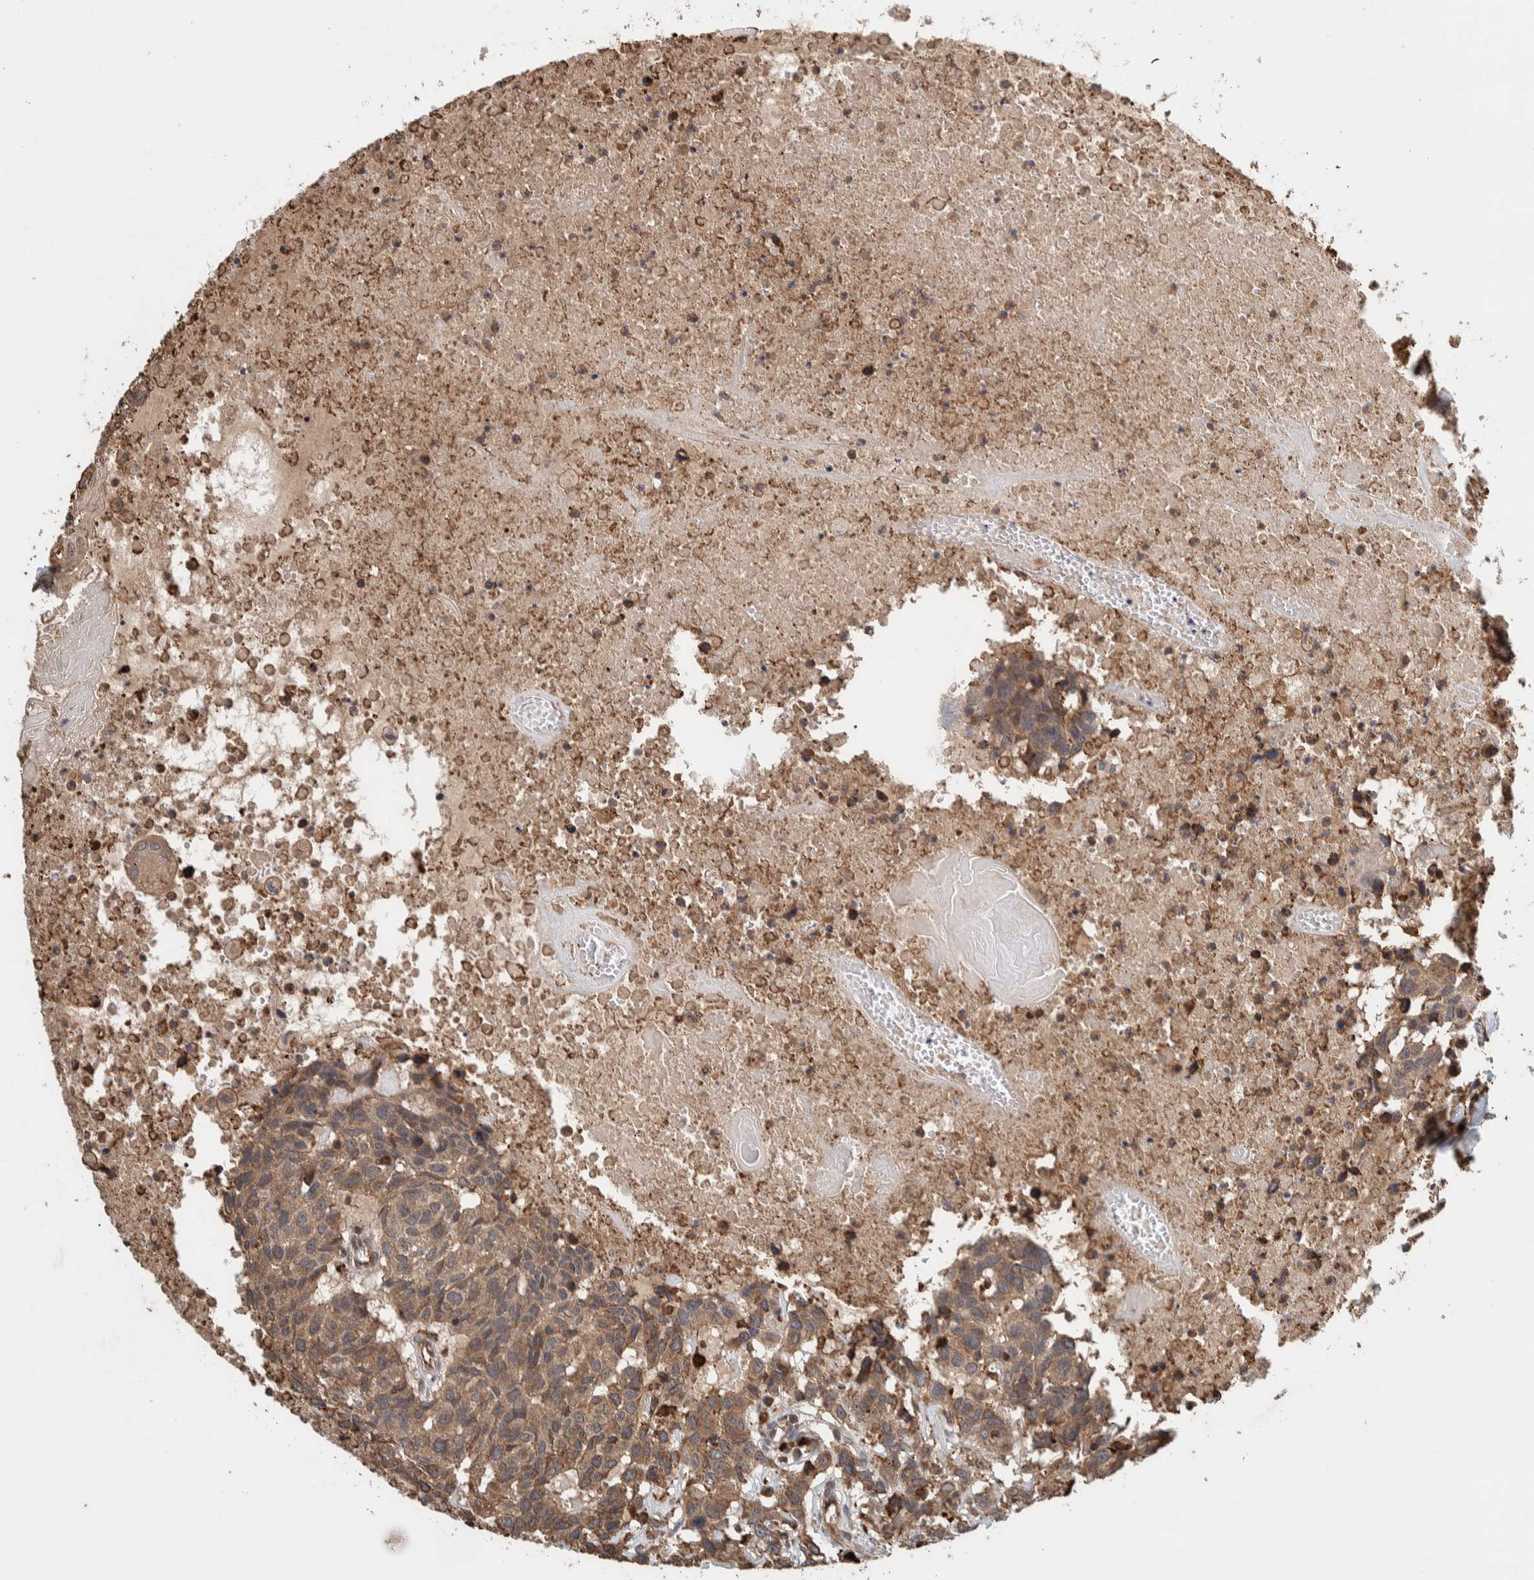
{"staining": {"intensity": "weak", "quantity": ">75%", "location": "cytoplasmic/membranous"}, "tissue": "head and neck cancer", "cell_type": "Tumor cells", "image_type": "cancer", "snomed": [{"axis": "morphology", "description": "Squamous cell carcinoma, NOS"}, {"axis": "topography", "description": "Head-Neck"}], "caption": "Protein expression analysis of head and neck cancer (squamous cell carcinoma) shows weak cytoplasmic/membranous expression in approximately >75% of tumor cells. Using DAB (3,3'-diaminobenzidine) (brown) and hematoxylin (blue) stains, captured at high magnification using brightfield microscopy.", "gene": "PLA2G3", "patient": {"sex": "male", "age": 66}}